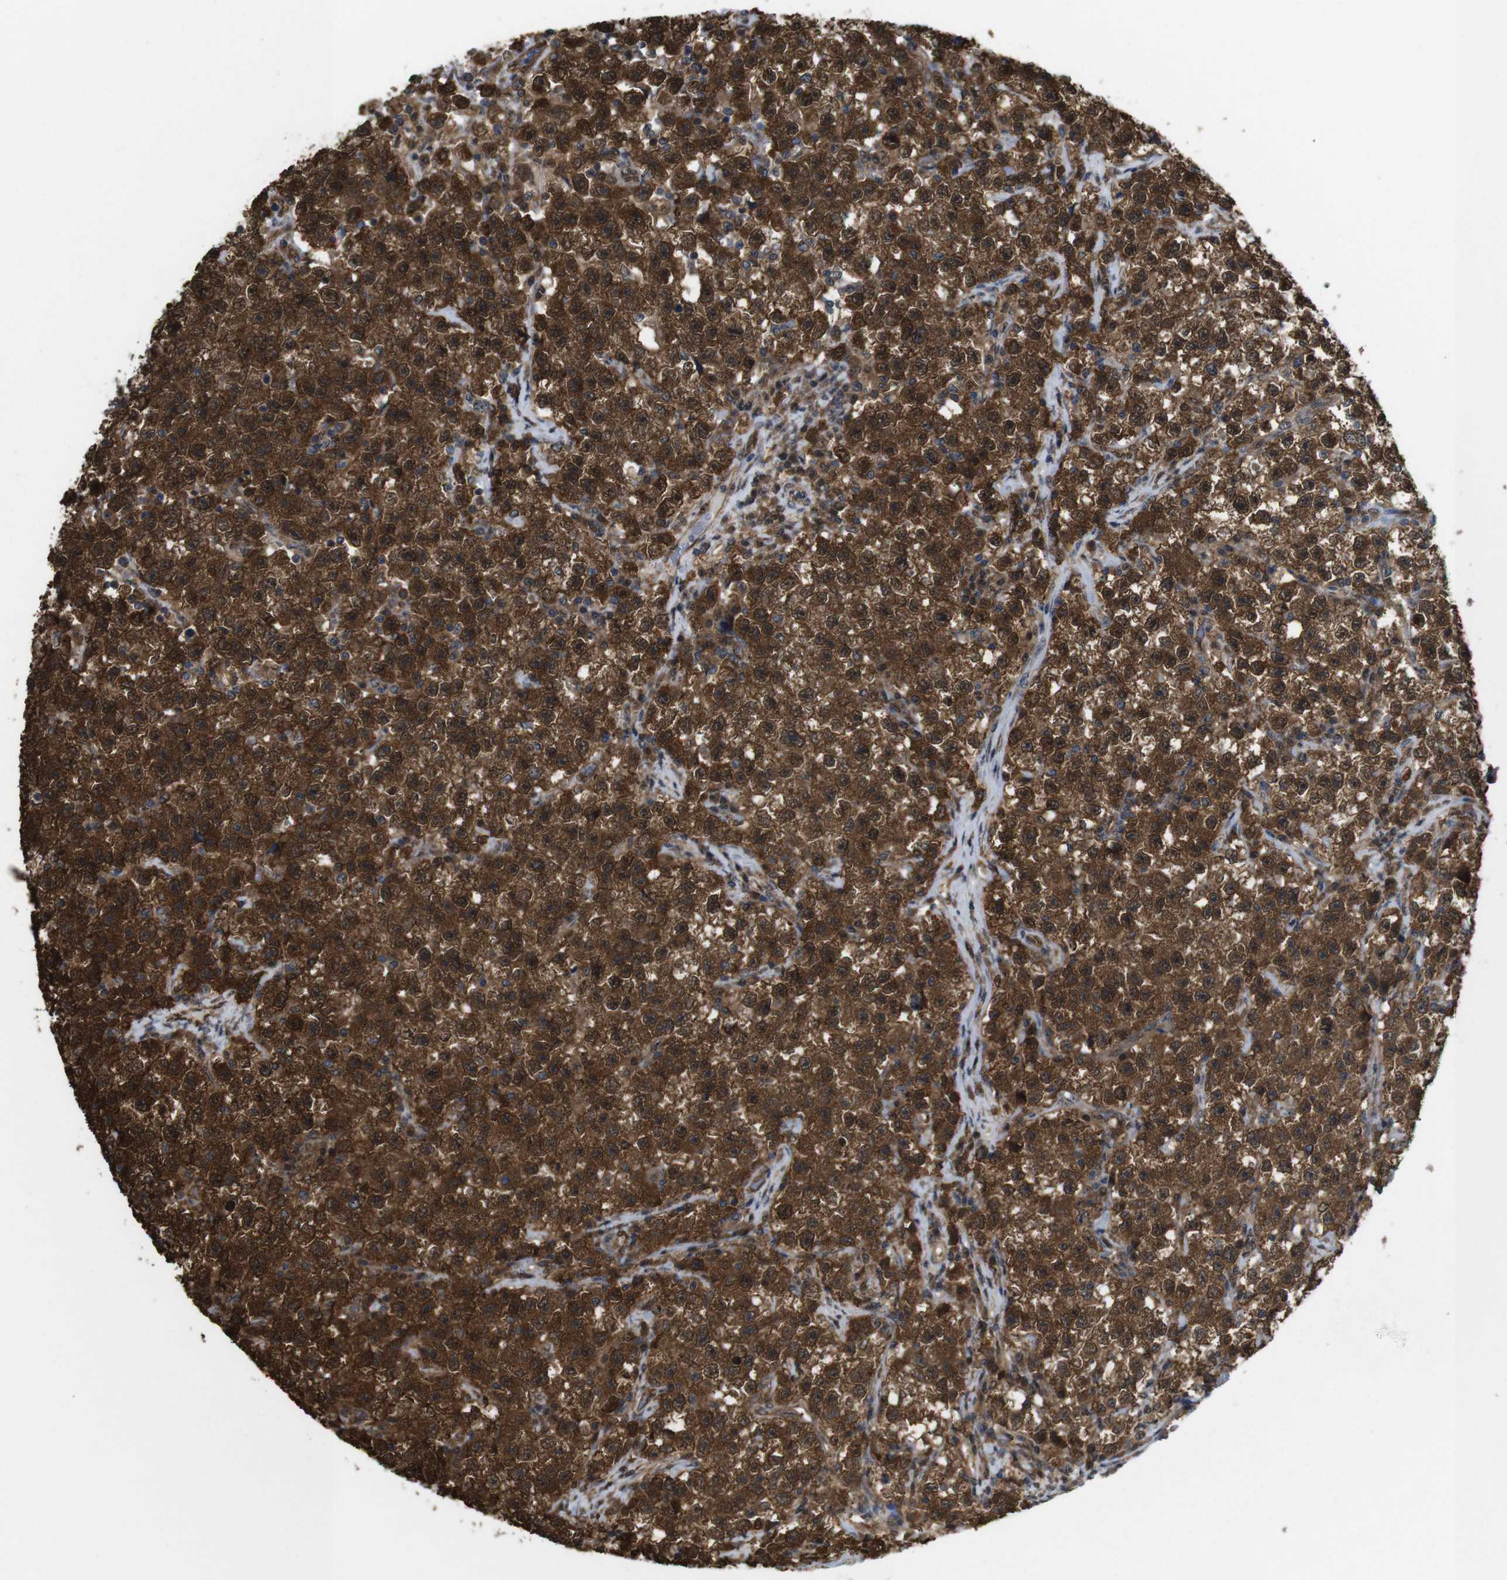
{"staining": {"intensity": "strong", "quantity": ">75%", "location": "cytoplasmic/membranous"}, "tissue": "testis cancer", "cell_type": "Tumor cells", "image_type": "cancer", "snomed": [{"axis": "morphology", "description": "Seminoma, NOS"}, {"axis": "topography", "description": "Testis"}], "caption": "This is a photomicrograph of immunohistochemistry staining of testis seminoma, which shows strong staining in the cytoplasmic/membranous of tumor cells.", "gene": "YWHAG", "patient": {"sex": "male", "age": 22}}